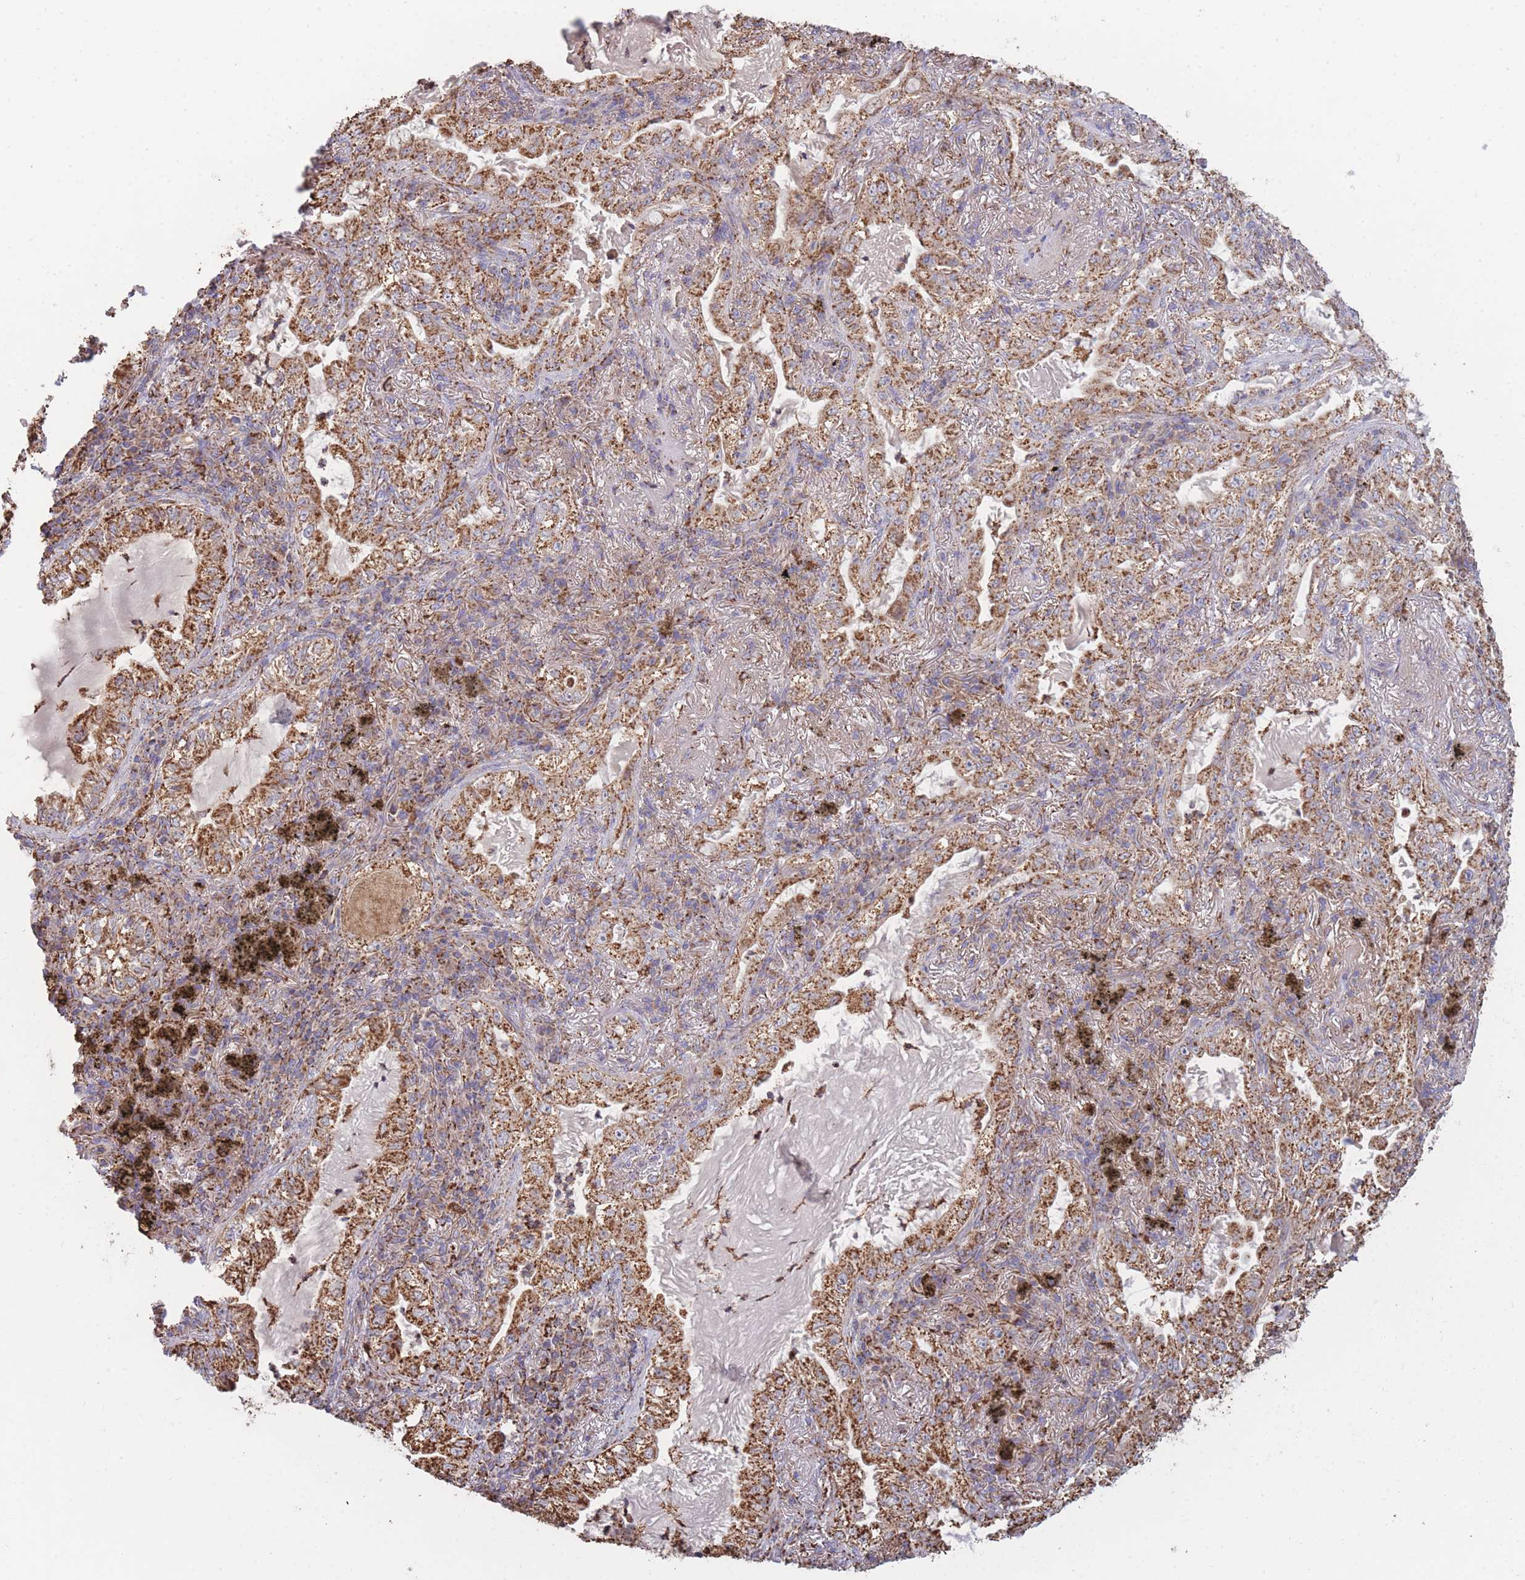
{"staining": {"intensity": "moderate", "quantity": ">75%", "location": "cytoplasmic/membranous"}, "tissue": "lung cancer", "cell_type": "Tumor cells", "image_type": "cancer", "snomed": [{"axis": "morphology", "description": "Adenocarcinoma, NOS"}, {"axis": "topography", "description": "Lung"}], "caption": "Tumor cells exhibit medium levels of moderate cytoplasmic/membranous expression in approximately >75% of cells in lung cancer (adenocarcinoma).", "gene": "MRPL17", "patient": {"sex": "female", "age": 73}}